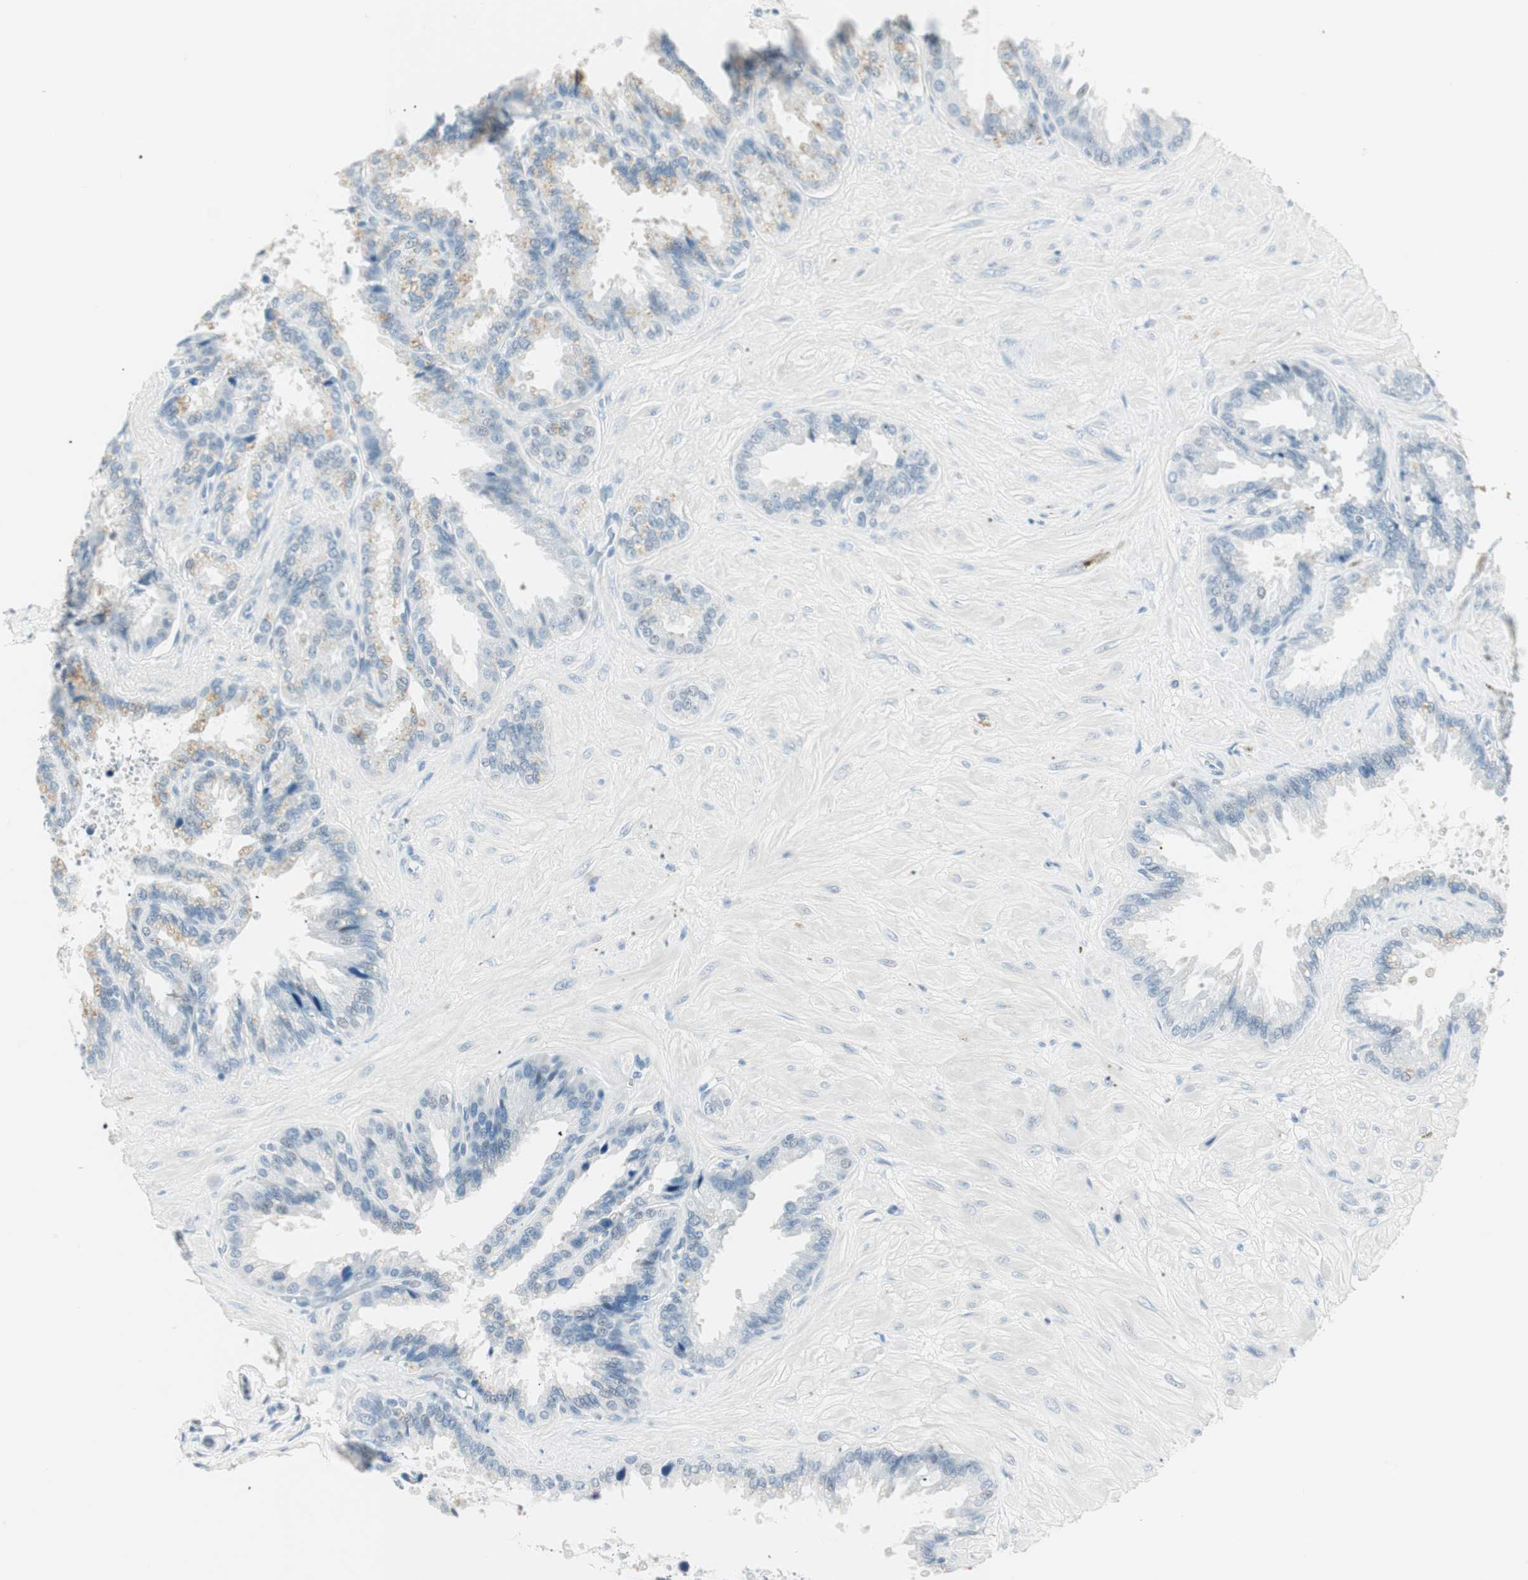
{"staining": {"intensity": "negative", "quantity": "none", "location": "none"}, "tissue": "seminal vesicle", "cell_type": "Glandular cells", "image_type": "normal", "snomed": [{"axis": "morphology", "description": "Normal tissue, NOS"}, {"axis": "topography", "description": "Seminal veicle"}], "caption": "Immunohistochemistry image of normal seminal vesicle: human seminal vesicle stained with DAB (3,3'-diaminobenzidine) demonstrates no significant protein positivity in glandular cells.", "gene": "HOXB13", "patient": {"sex": "male", "age": 46}}